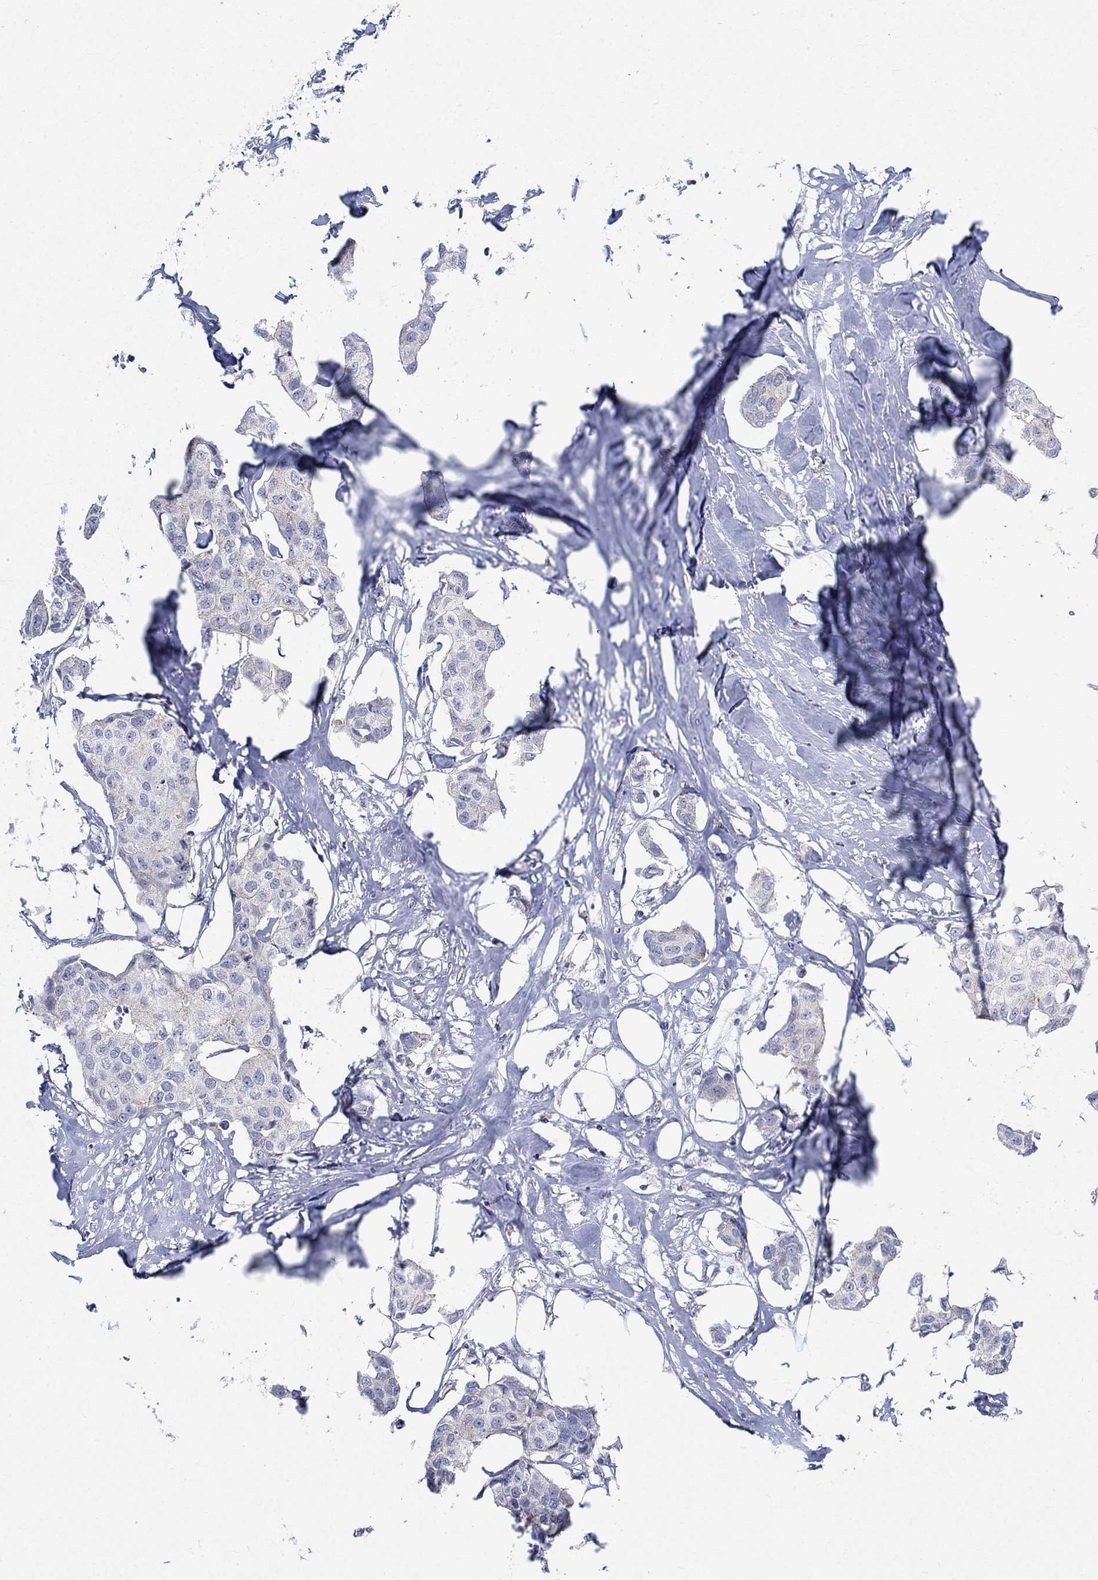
{"staining": {"intensity": "negative", "quantity": "none", "location": "none"}, "tissue": "breast cancer", "cell_type": "Tumor cells", "image_type": "cancer", "snomed": [{"axis": "morphology", "description": "Duct carcinoma"}, {"axis": "topography", "description": "Breast"}], "caption": "Invasive ductal carcinoma (breast) stained for a protein using immunohistochemistry demonstrates no positivity tumor cells.", "gene": "NAV3", "patient": {"sex": "female", "age": 80}}